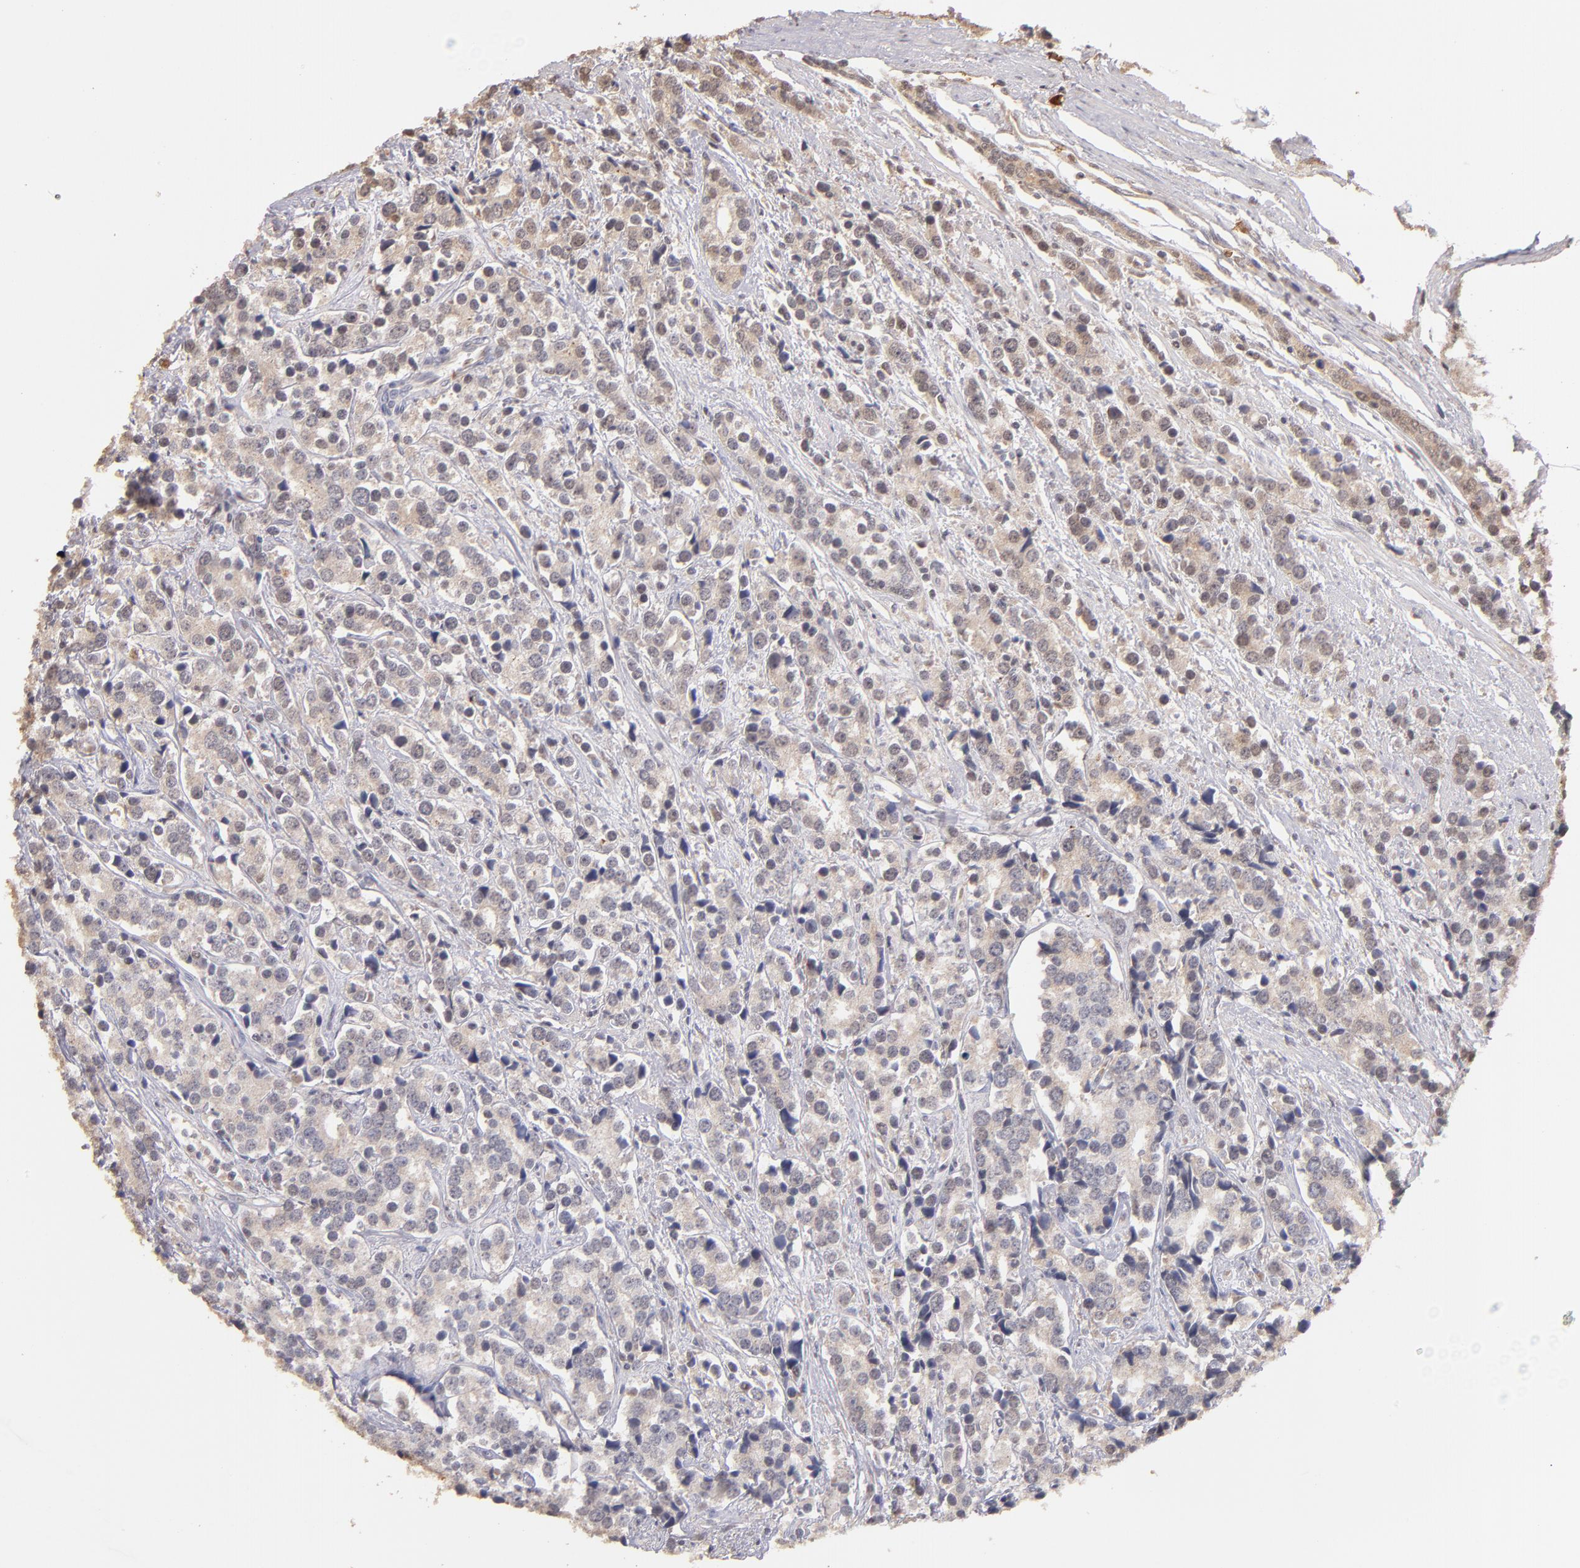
{"staining": {"intensity": "weak", "quantity": ">75%", "location": "cytoplasmic/membranous"}, "tissue": "prostate cancer", "cell_type": "Tumor cells", "image_type": "cancer", "snomed": [{"axis": "morphology", "description": "Adenocarcinoma, High grade"}, {"axis": "topography", "description": "Prostate"}], "caption": "An immunohistochemistry (IHC) photomicrograph of neoplastic tissue is shown. Protein staining in brown shows weak cytoplasmic/membranous positivity in prostate cancer (high-grade adenocarcinoma) within tumor cells.", "gene": "SERPINC1", "patient": {"sex": "male", "age": 71}}